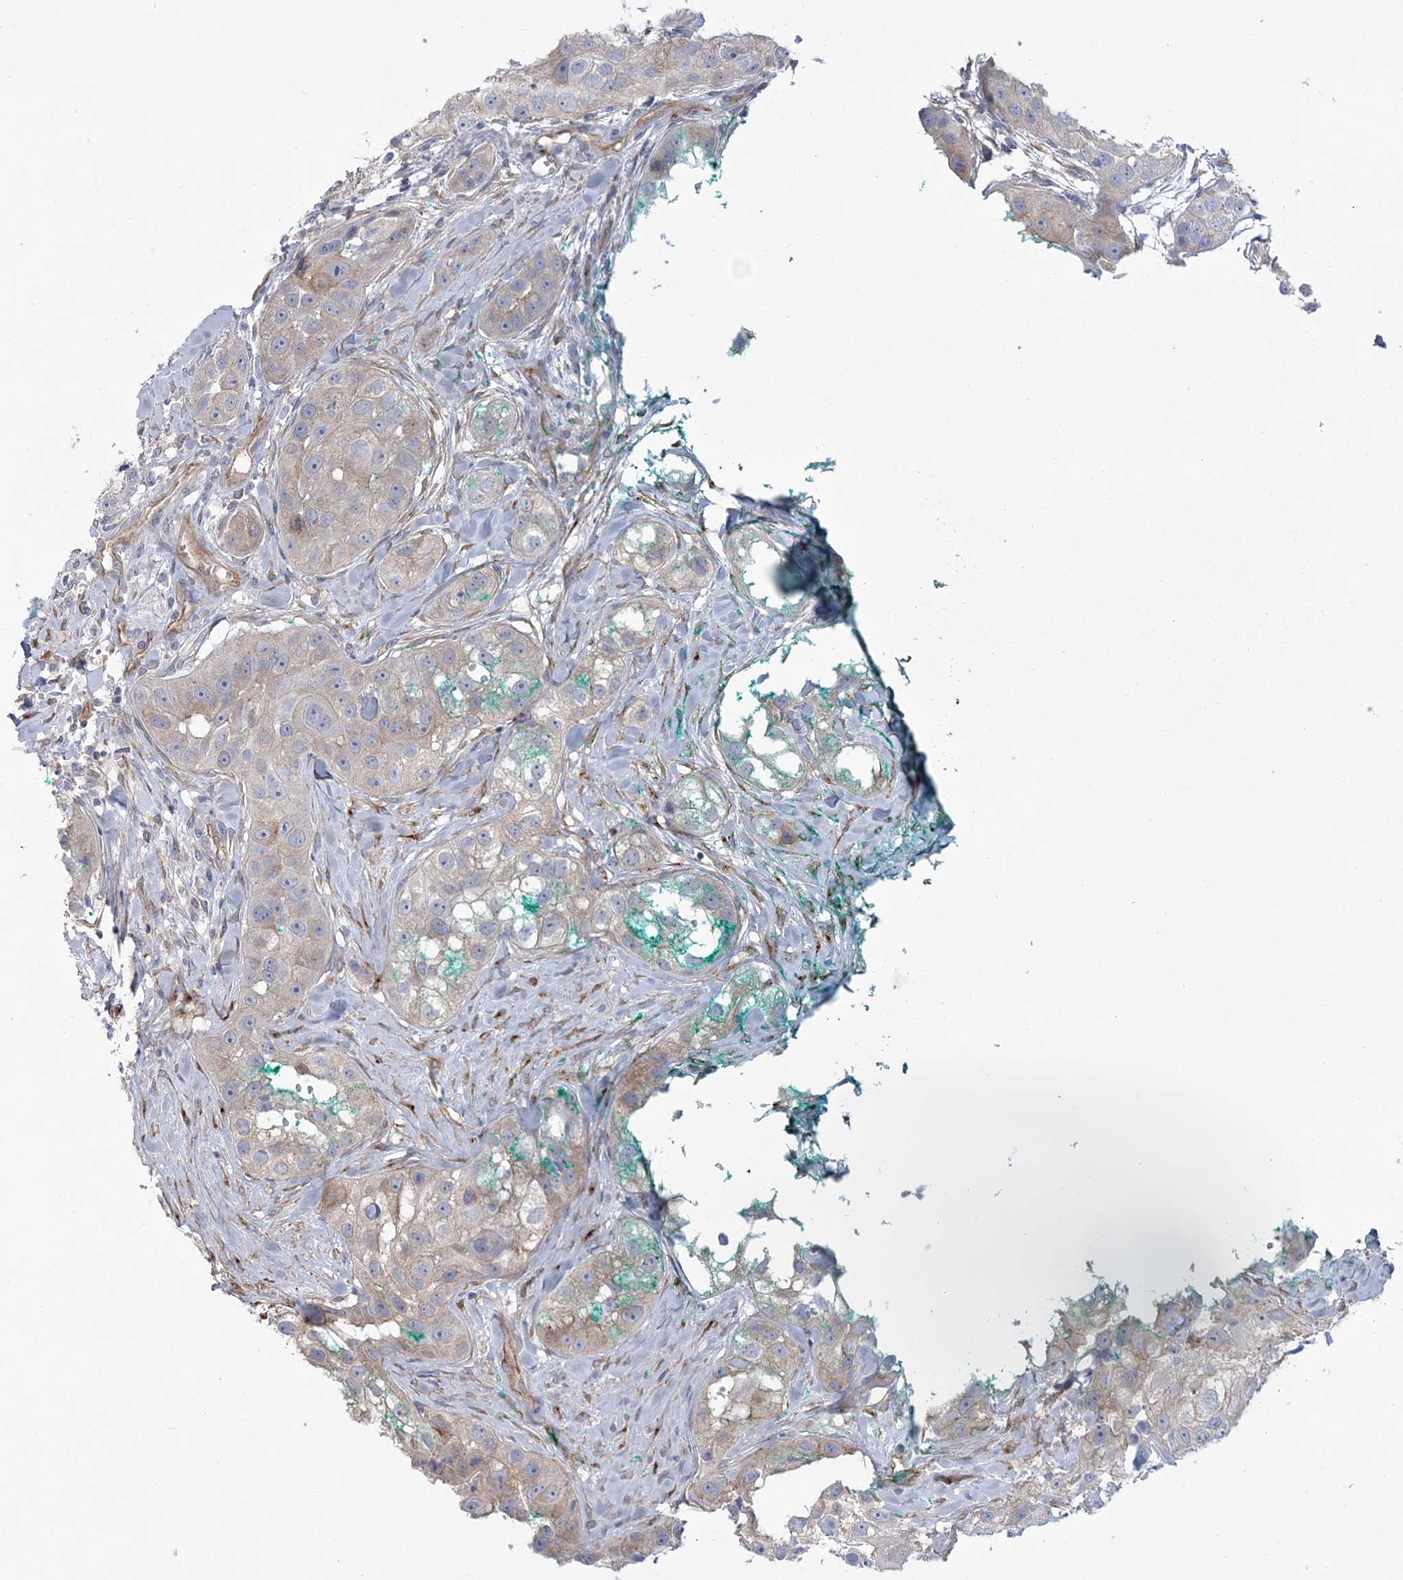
{"staining": {"intensity": "weak", "quantity": "<25%", "location": "cytoplasmic/membranous"}, "tissue": "head and neck cancer", "cell_type": "Tumor cells", "image_type": "cancer", "snomed": [{"axis": "morphology", "description": "Normal tissue, NOS"}, {"axis": "morphology", "description": "Squamous cell carcinoma, NOS"}, {"axis": "topography", "description": "Skeletal muscle"}, {"axis": "topography", "description": "Head-Neck"}], "caption": "Tumor cells show no significant expression in head and neck cancer (squamous cell carcinoma). (DAB immunohistochemistry, high magnification).", "gene": "RAB11FIP5", "patient": {"sex": "male", "age": 51}}